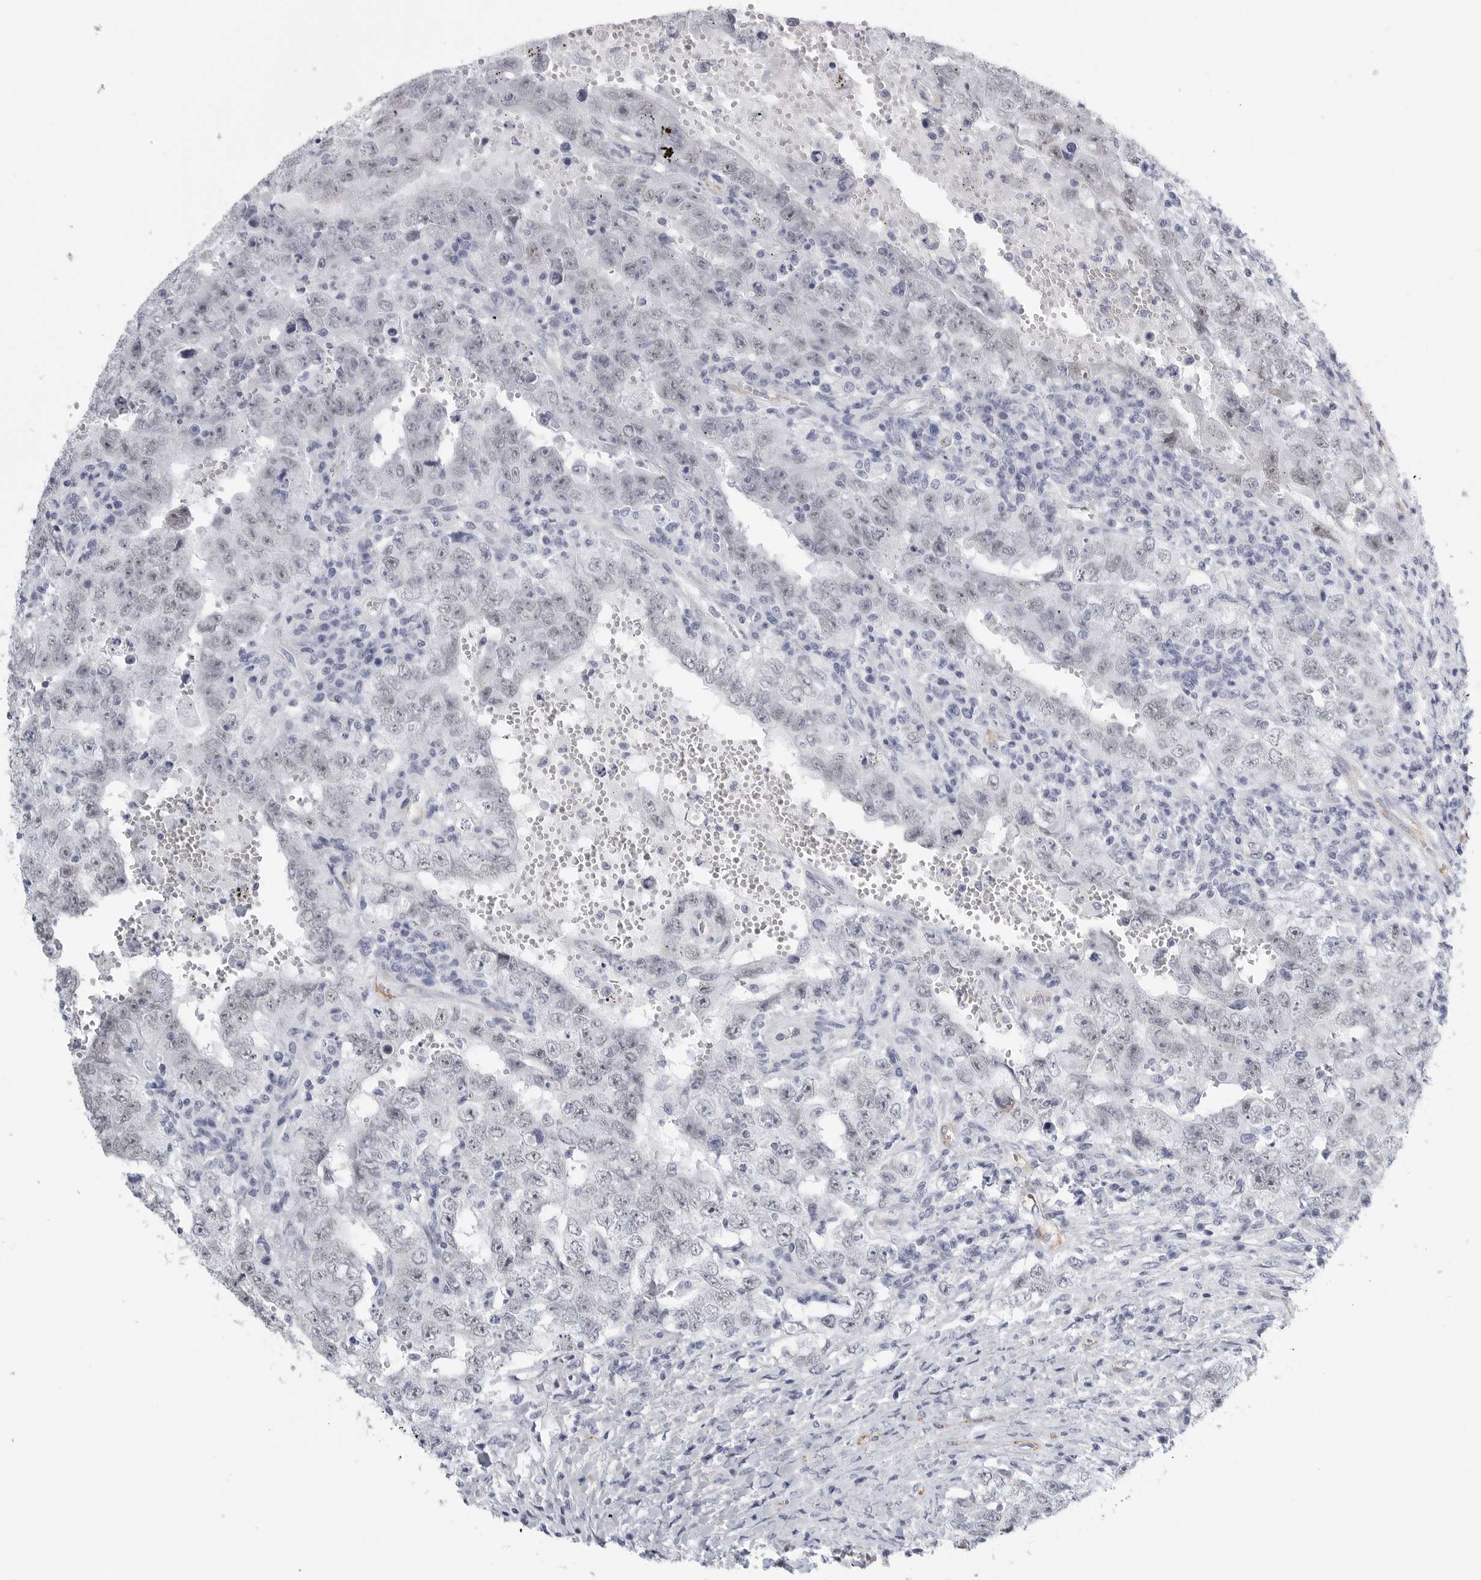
{"staining": {"intensity": "negative", "quantity": "none", "location": "none"}, "tissue": "testis cancer", "cell_type": "Tumor cells", "image_type": "cancer", "snomed": [{"axis": "morphology", "description": "Carcinoma, Embryonal, NOS"}, {"axis": "topography", "description": "Testis"}], "caption": "This is an IHC histopathology image of human testis cancer (embryonal carcinoma). There is no staining in tumor cells.", "gene": "TNR", "patient": {"sex": "male", "age": 26}}